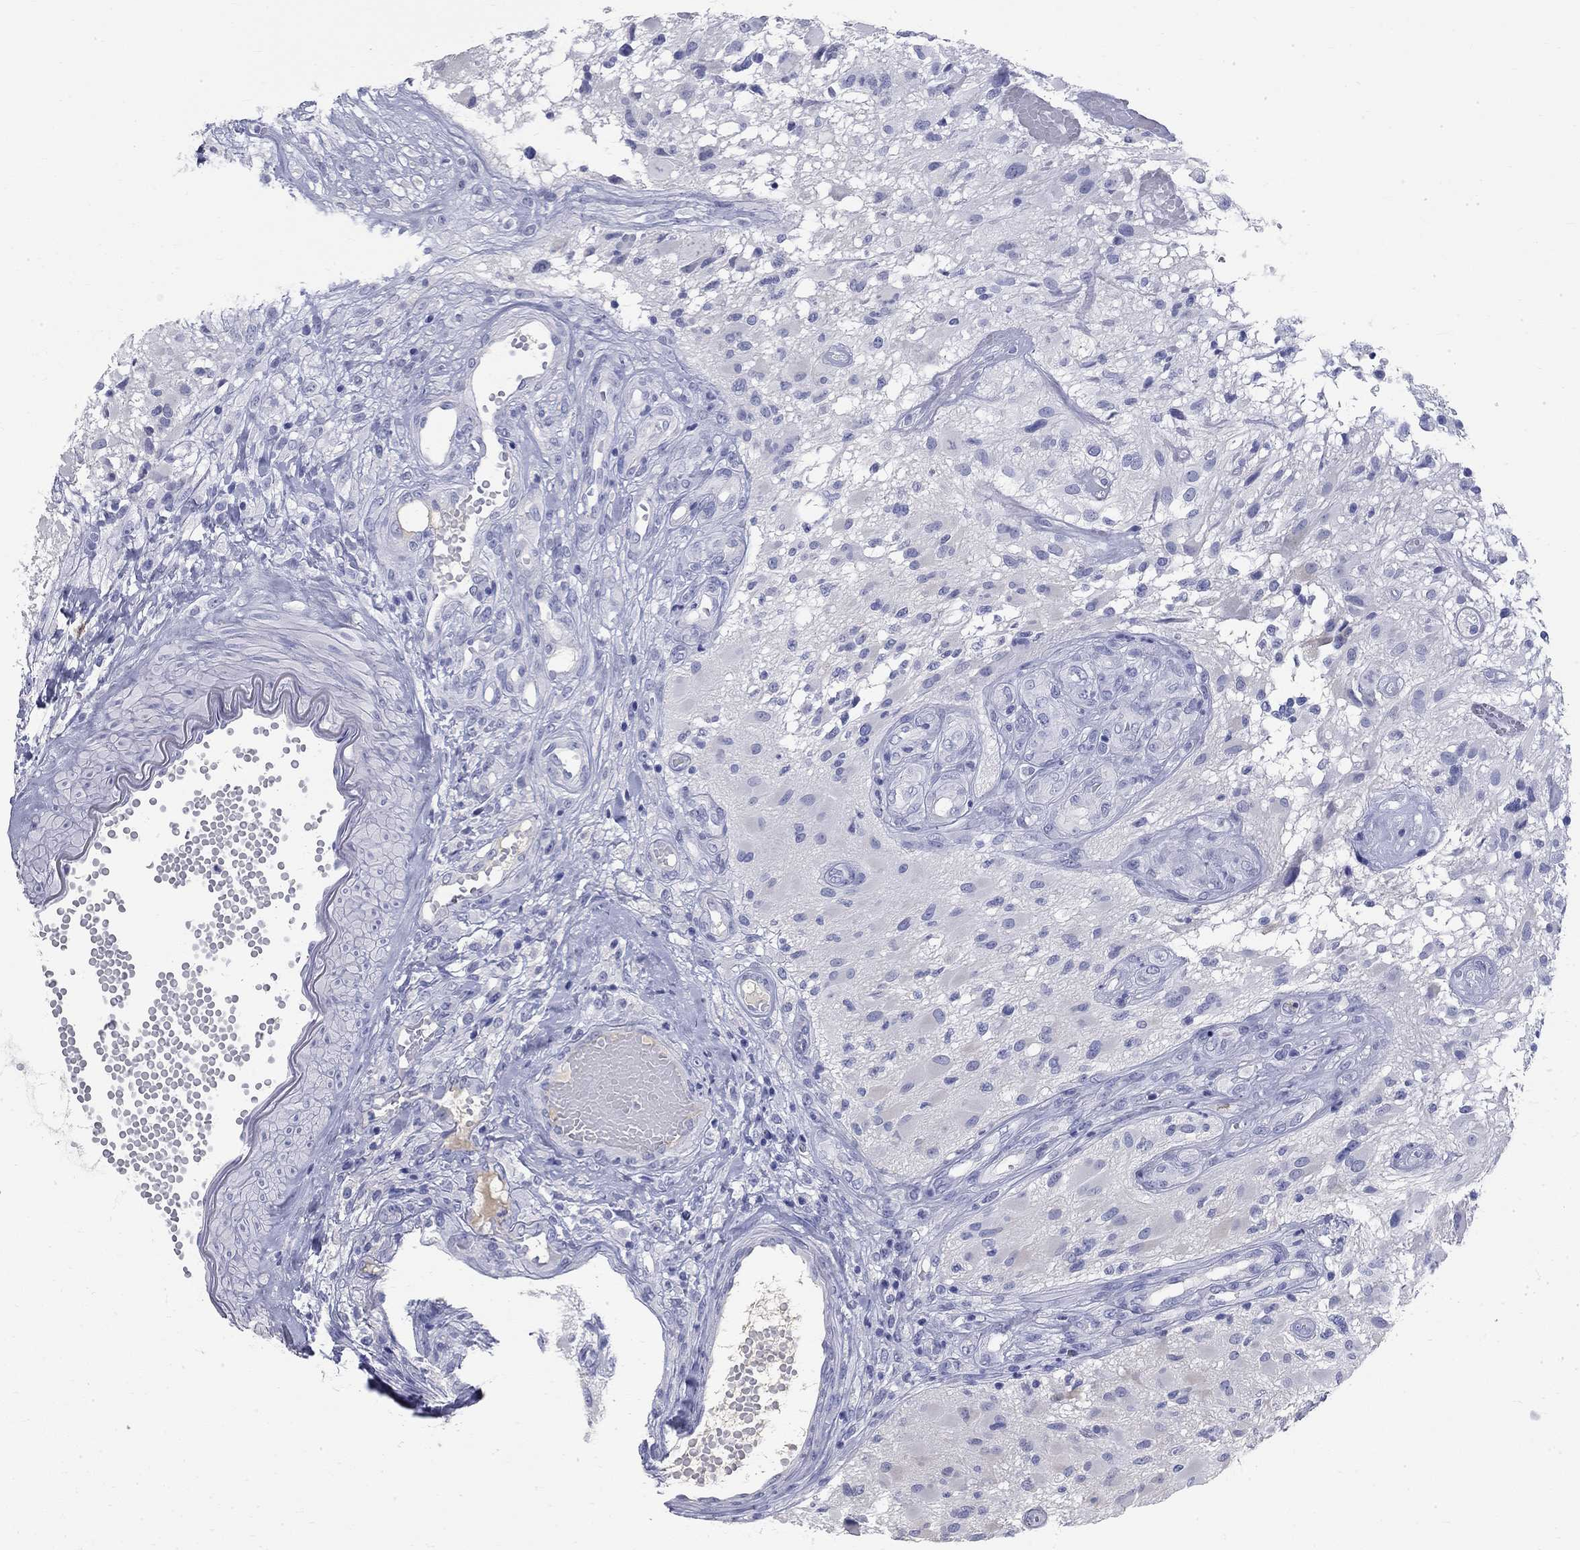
{"staining": {"intensity": "negative", "quantity": "none", "location": "none"}, "tissue": "glioma", "cell_type": "Tumor cells", "image_type": "cancer", "snomed": [{"axis": "morphology", "description": "Glioma, malignant, High grade"}, {"axis": "topography", "description": "Brain"}], "caption": "Tumor cells are negative for brown protein staining in high-grade glioma (malignant). The staining is performed using DAB brown chromogen with nuclei counter-stained in using hematoxylin.", "gene": "PHOX2B", "patient": {"sex": "female", "age": 63}}